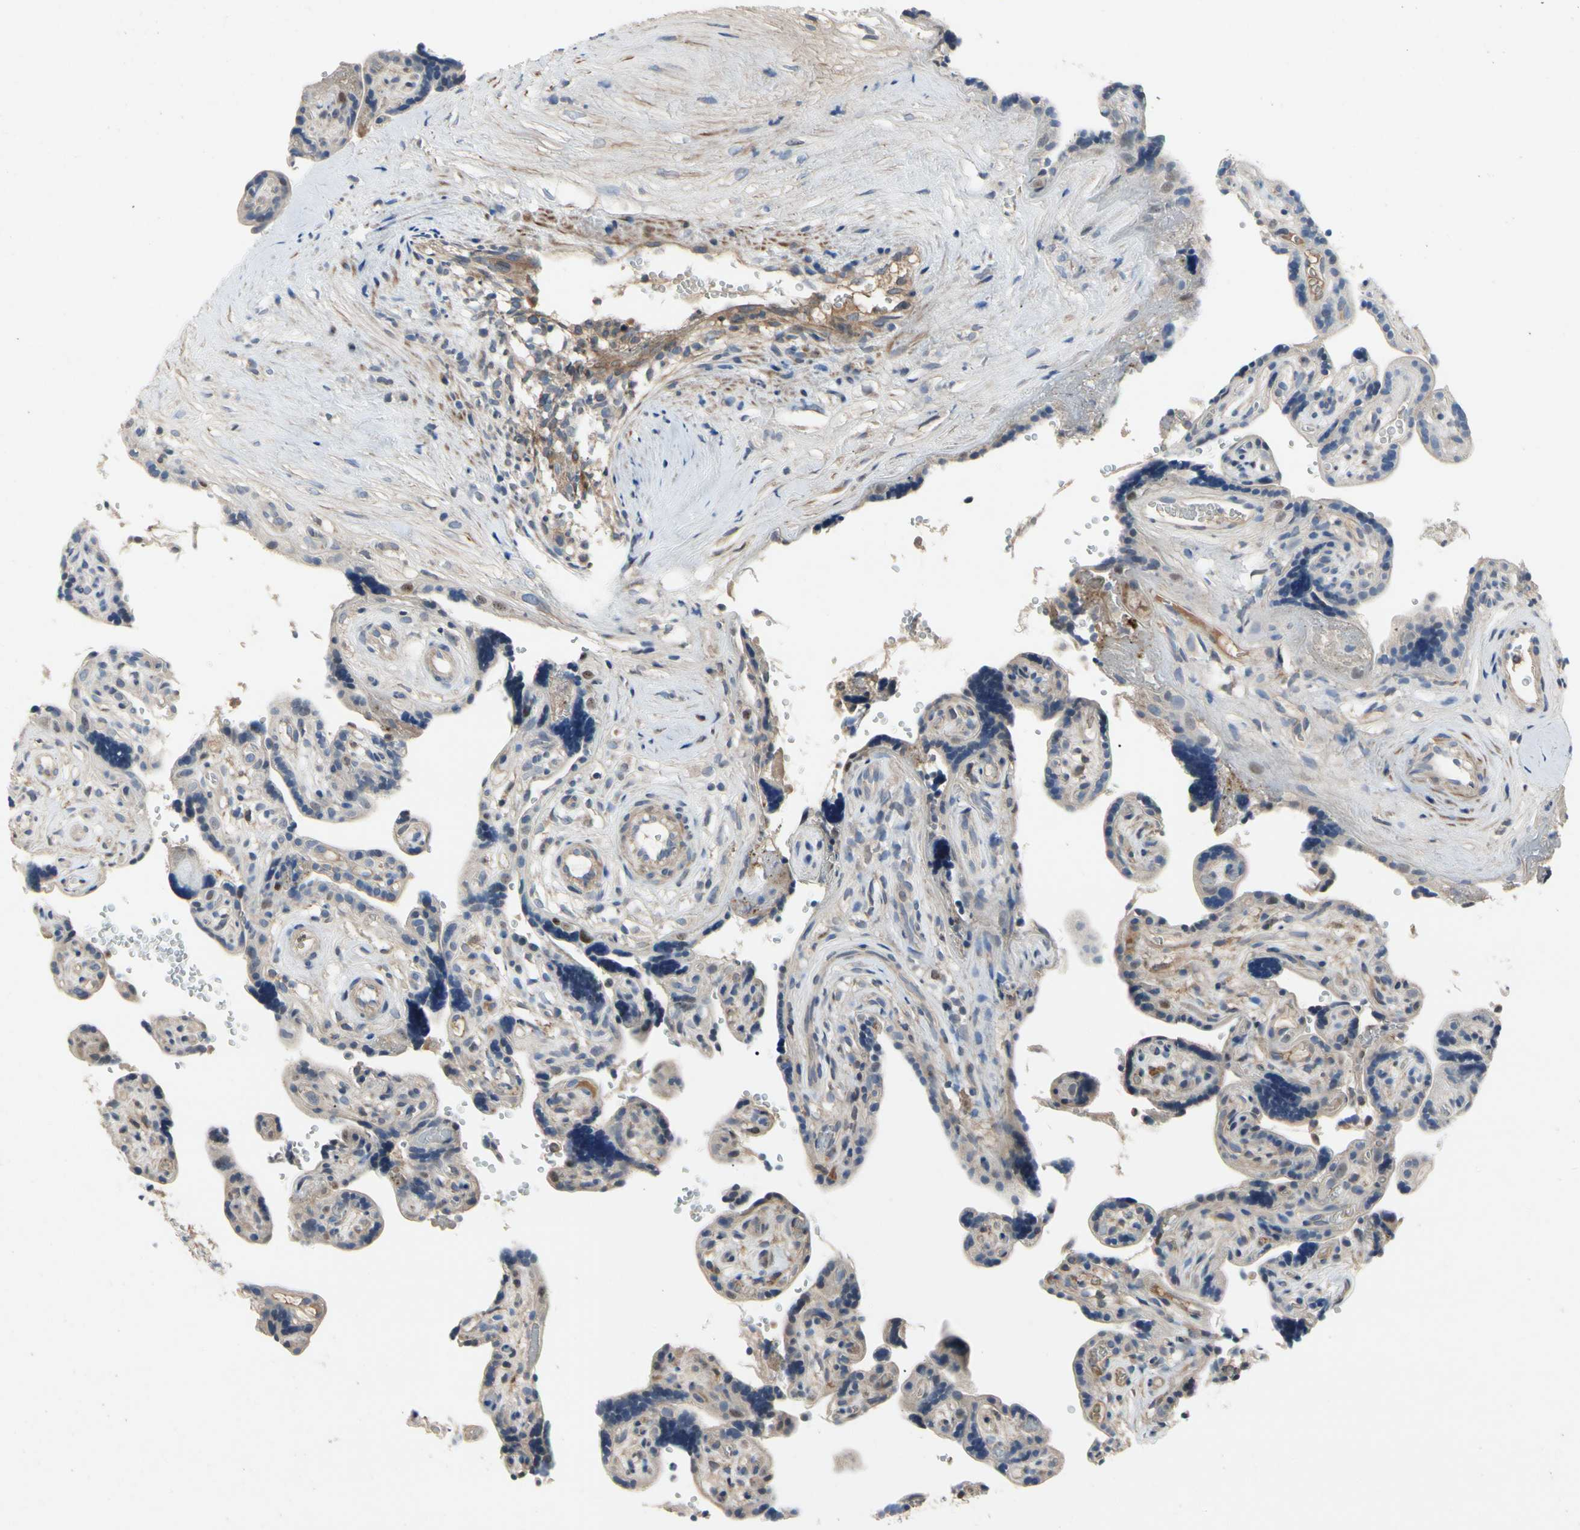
{"staining": {"intensity": "weak", "quantity": "<25%", "location": "cytoplasmic/membranous"}, "tissue": "placenta", "cell_type": "Trophoblastic cells", "image_type": "normal", "snomed": [{"axis": "morphology", "description": "Normal tissue, NOS"}, {"axis": "topography", "description": "Placenta"}], "caption": "Human placenta stained for a protein using IHC demonstrates no positivity in trophoblastic cells.", "gene": "CRTAC1", "patient": {"sex": "female", "age": 30}}